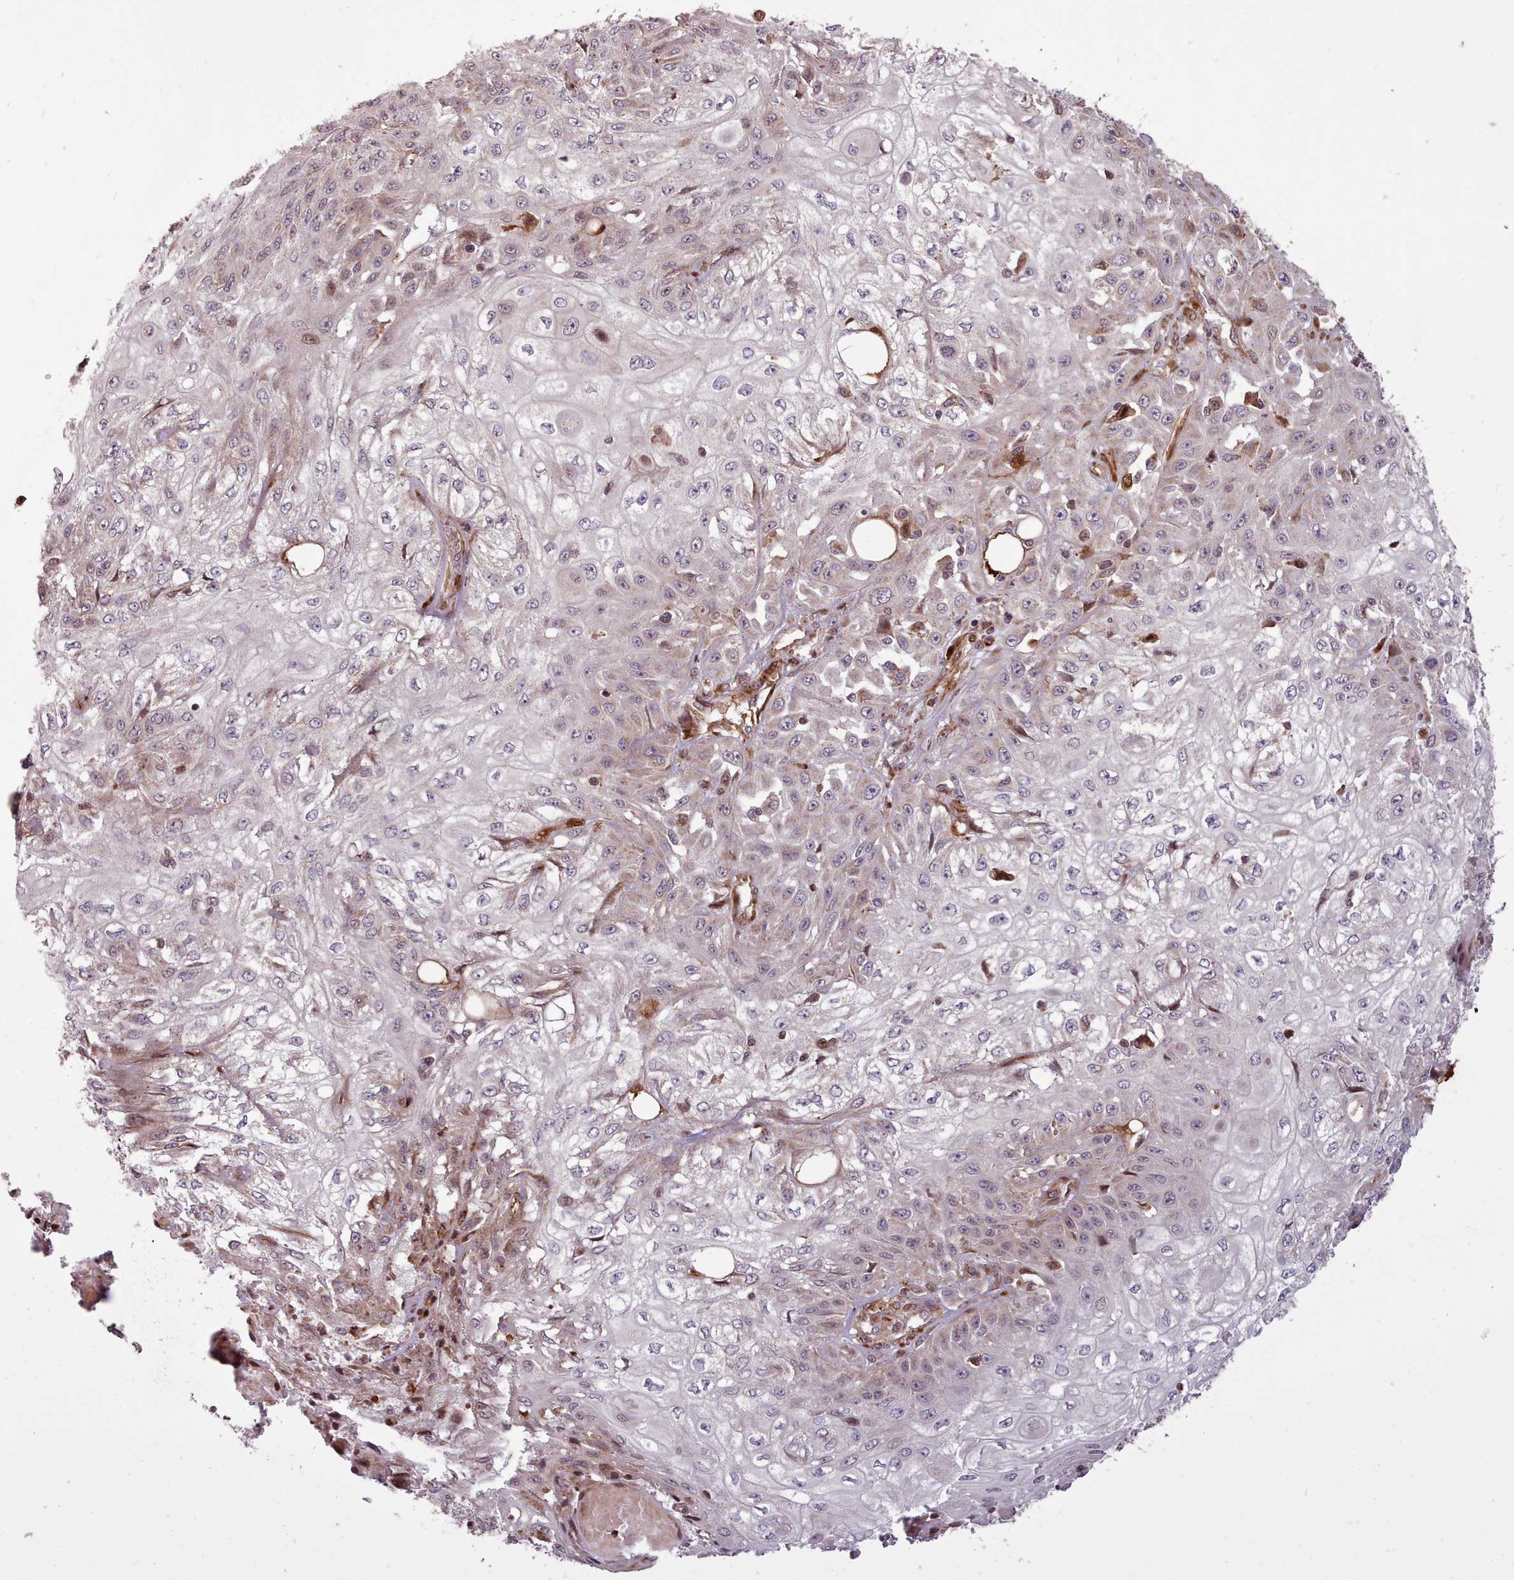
{"staining": {"intensity": "weak", "quantity": "<25%", "location": "cytoplasmic/membranous"}, "tissue": "skin cancer", "cell_type": "Tumor cells", "image_type": "cancer", "snomed": [{"axis": "morphology", "description": "Squamous cell carcinoma, NOS"}, {"axis": "morphology", "description": "Squamous cell carcinoma, metastatic, NOS"}, {"axis": "topography", "description": "Skin"}, {"axis": "topography", "description": "Lymph node"}], "caption": "Skin cancer was stained to show a protein in brown. There is no significant staining in tumor cells.", "gene": "NLRP7", "patient": {"sex": "male", "age": 75}}